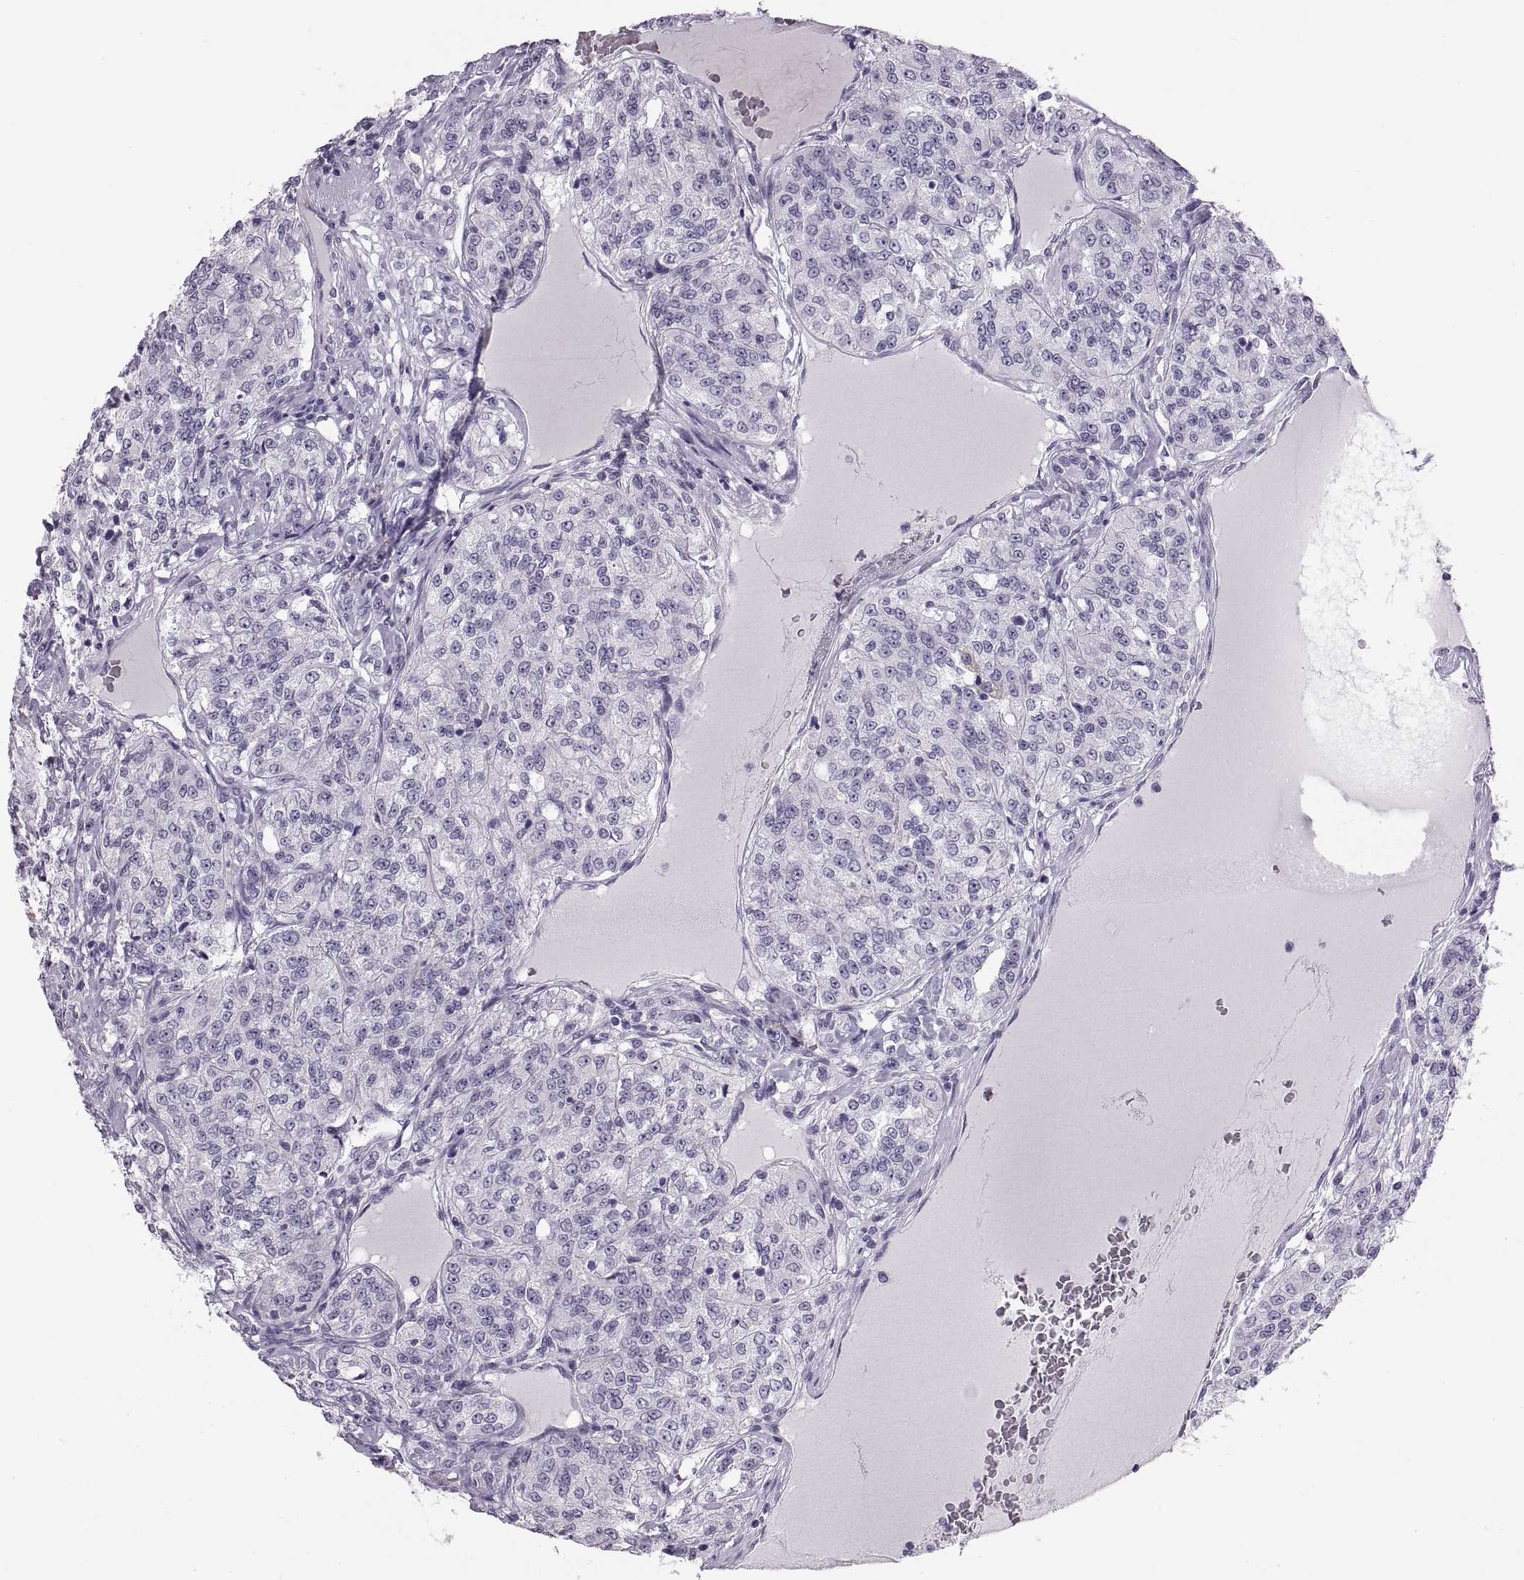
{"staining": {"intensity": "negative", "quantity": "none", "location": "none"}, "tissue": "renal cancer", "cell_type": "Tumor cells", "image_type": "cancer", "snomed": [{"axis": "morphology", "description": "Adenocarcinoma, NOS"}, {"axis": "topography", "description": "Kidney"}], "caption": "The photomicrograph displays no significant staining in tumor cells of renal adenocarcinoma. Nuclei are stained in blue.", "gene": "QRICH2", "patient": {"sex": "female", "age": 63}}